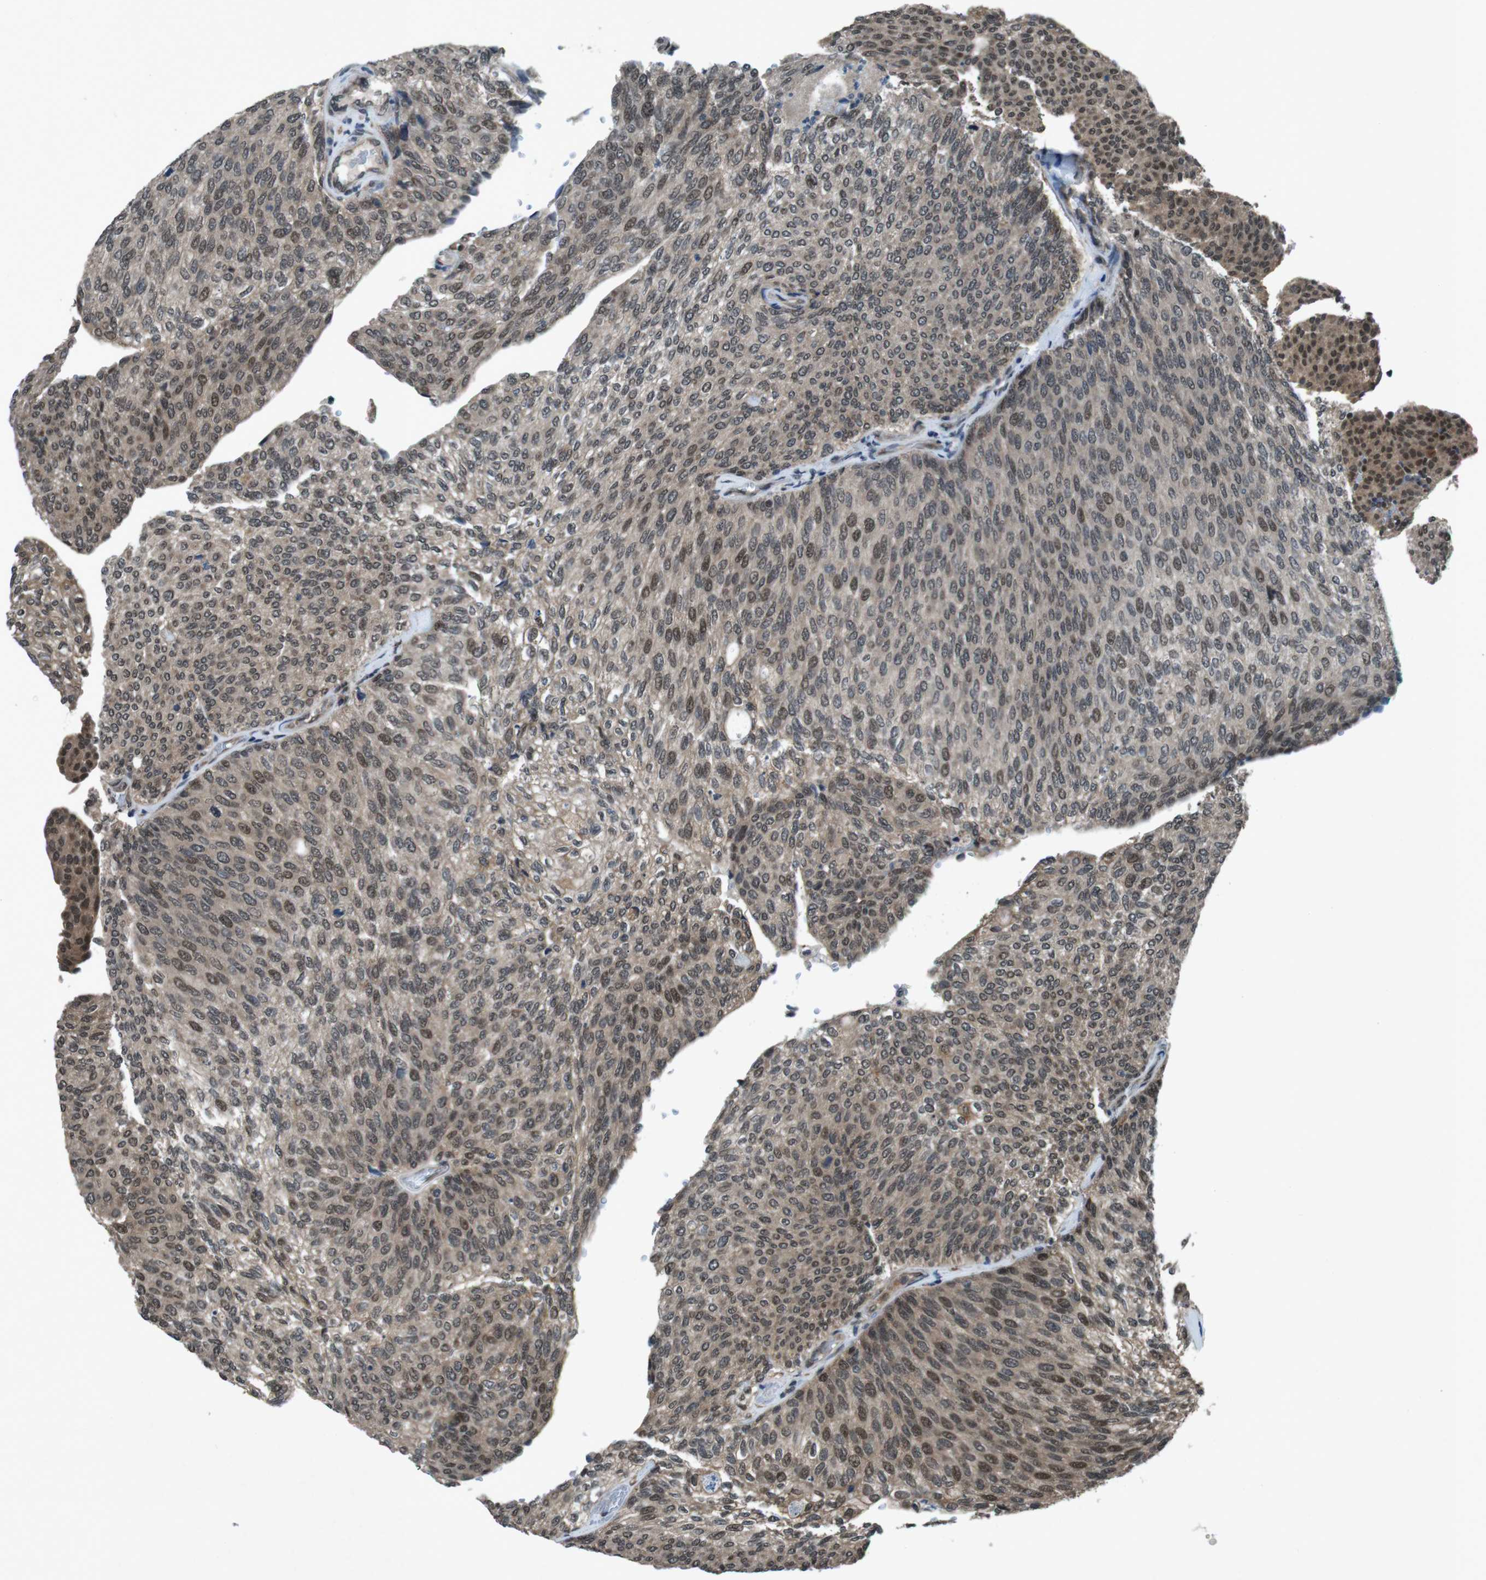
{"staining": {"intensity": "weak", "quantity": ">75%", "location": "cytoplasmic/membranous,nuclear"}, "tissue": "urothelial cancer", "cell_type": "Tumor cells", "image_type": "cancer", "snomed": [{"axis": "morphology", "description": "Urothelial carcinoma, Low grade"}, {"axis": "topography", "description": "Urinary bladder"}], "caption": "A high-resolution histopathology image shows IHC staining of low-grade urothelial carcinoma, which reveals weak cytoplasmic/membranous and nuclear positivity in approximately >75% of tumor cells.", "gene": "SOCS1", "patient": {"sex": "female", "age": 79}}